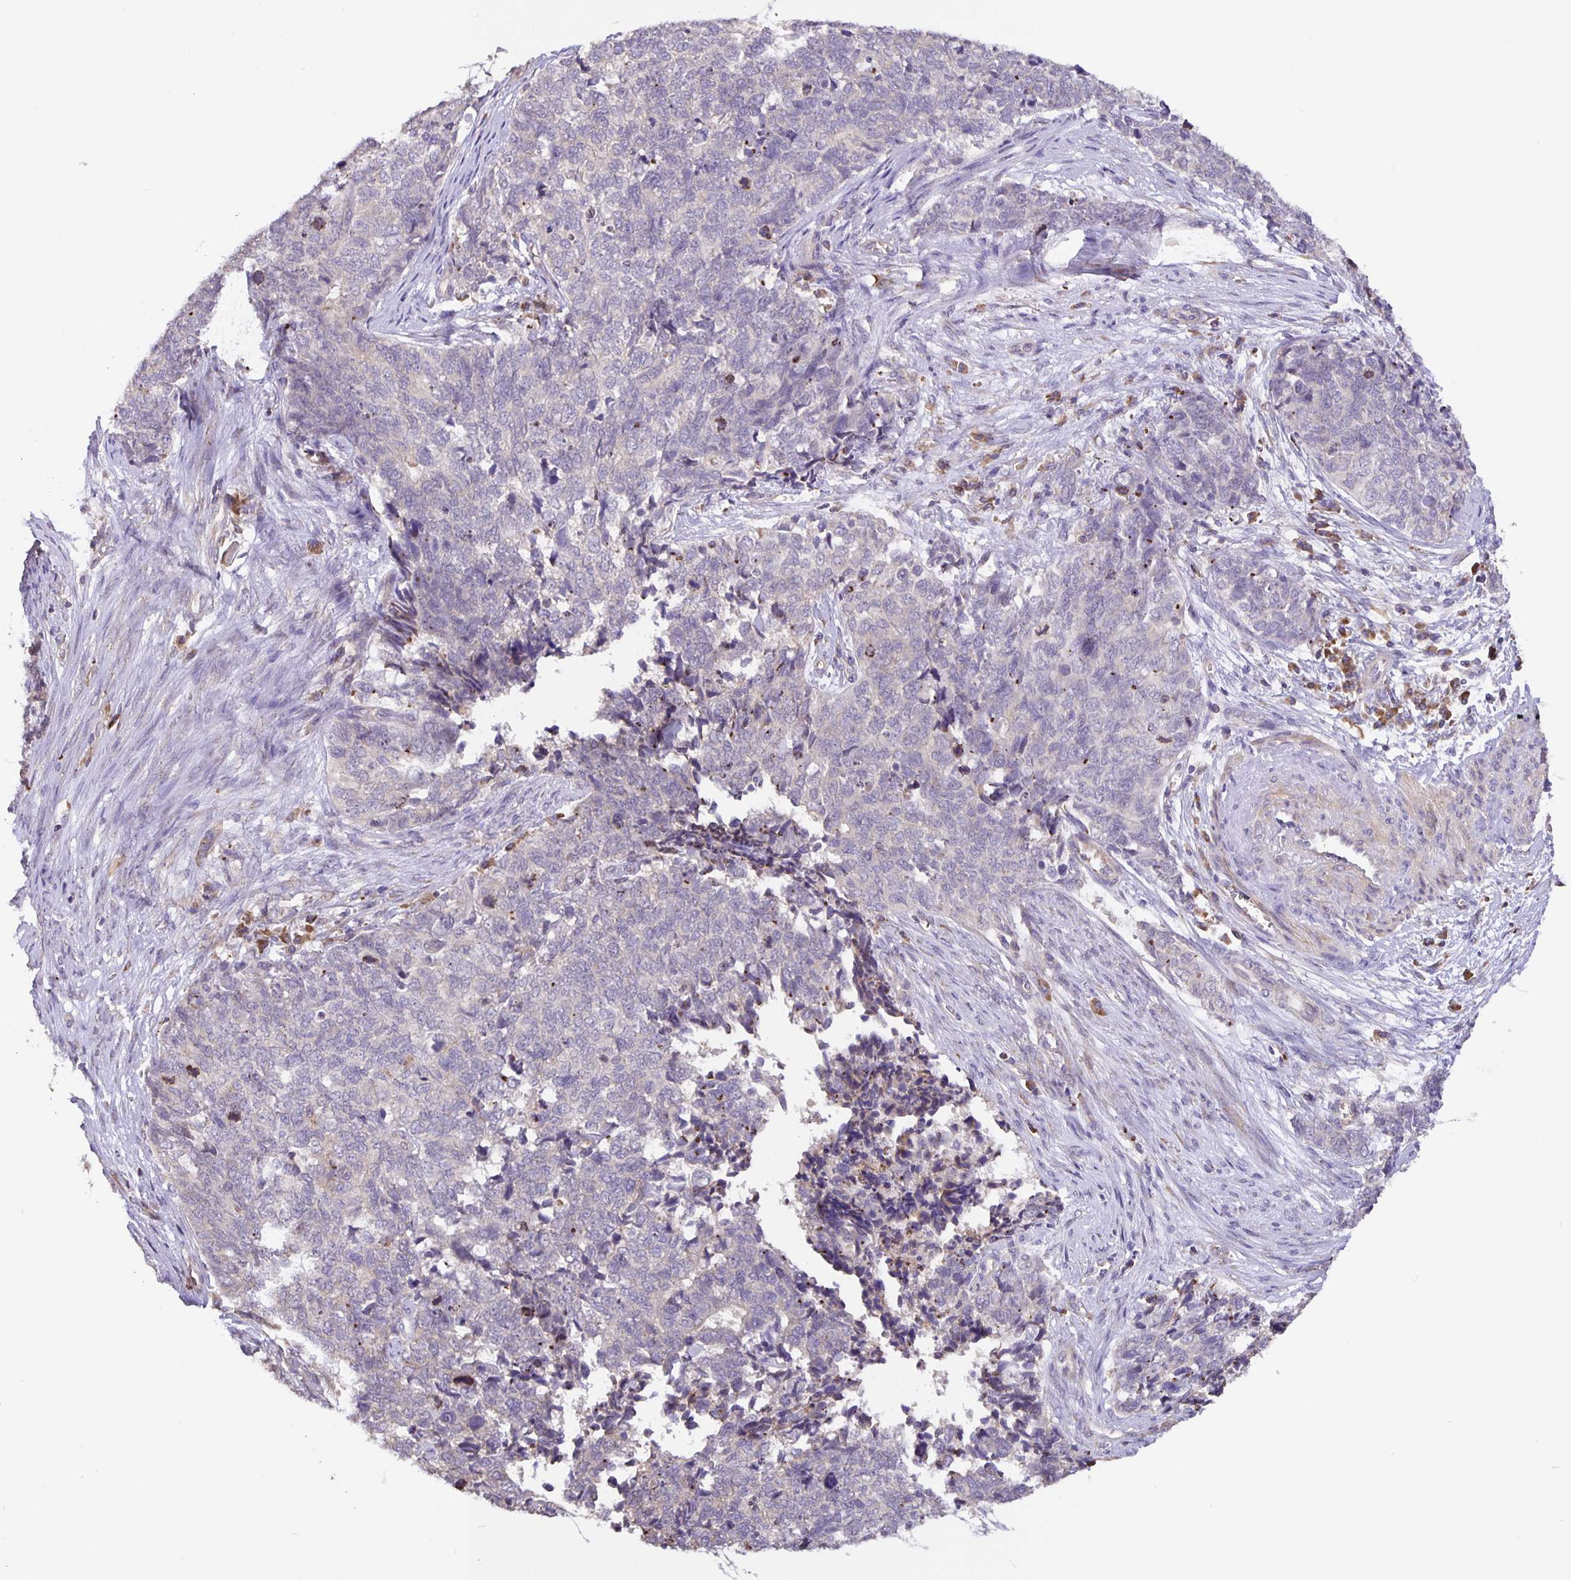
{"staining": {"intensity": "negative", "quantity": "none", "location": "none"}, "tissue": "cervical cancer", "cell_type": "Tumor cells", "image_type": "cancer", "snomed": [{"axis": "morphology", "description": "Adenocarcinoma, NOS"}, {"axis": "topography", "description": "Cervix"}], "caption": "This is an immunohistochemistry (IHC) photomicrograph of adenocarcinoma (cervical). There is no staining in tumor cells.", "gene": "TMEM71", "patient": {"sex": "female", "age": 63}}